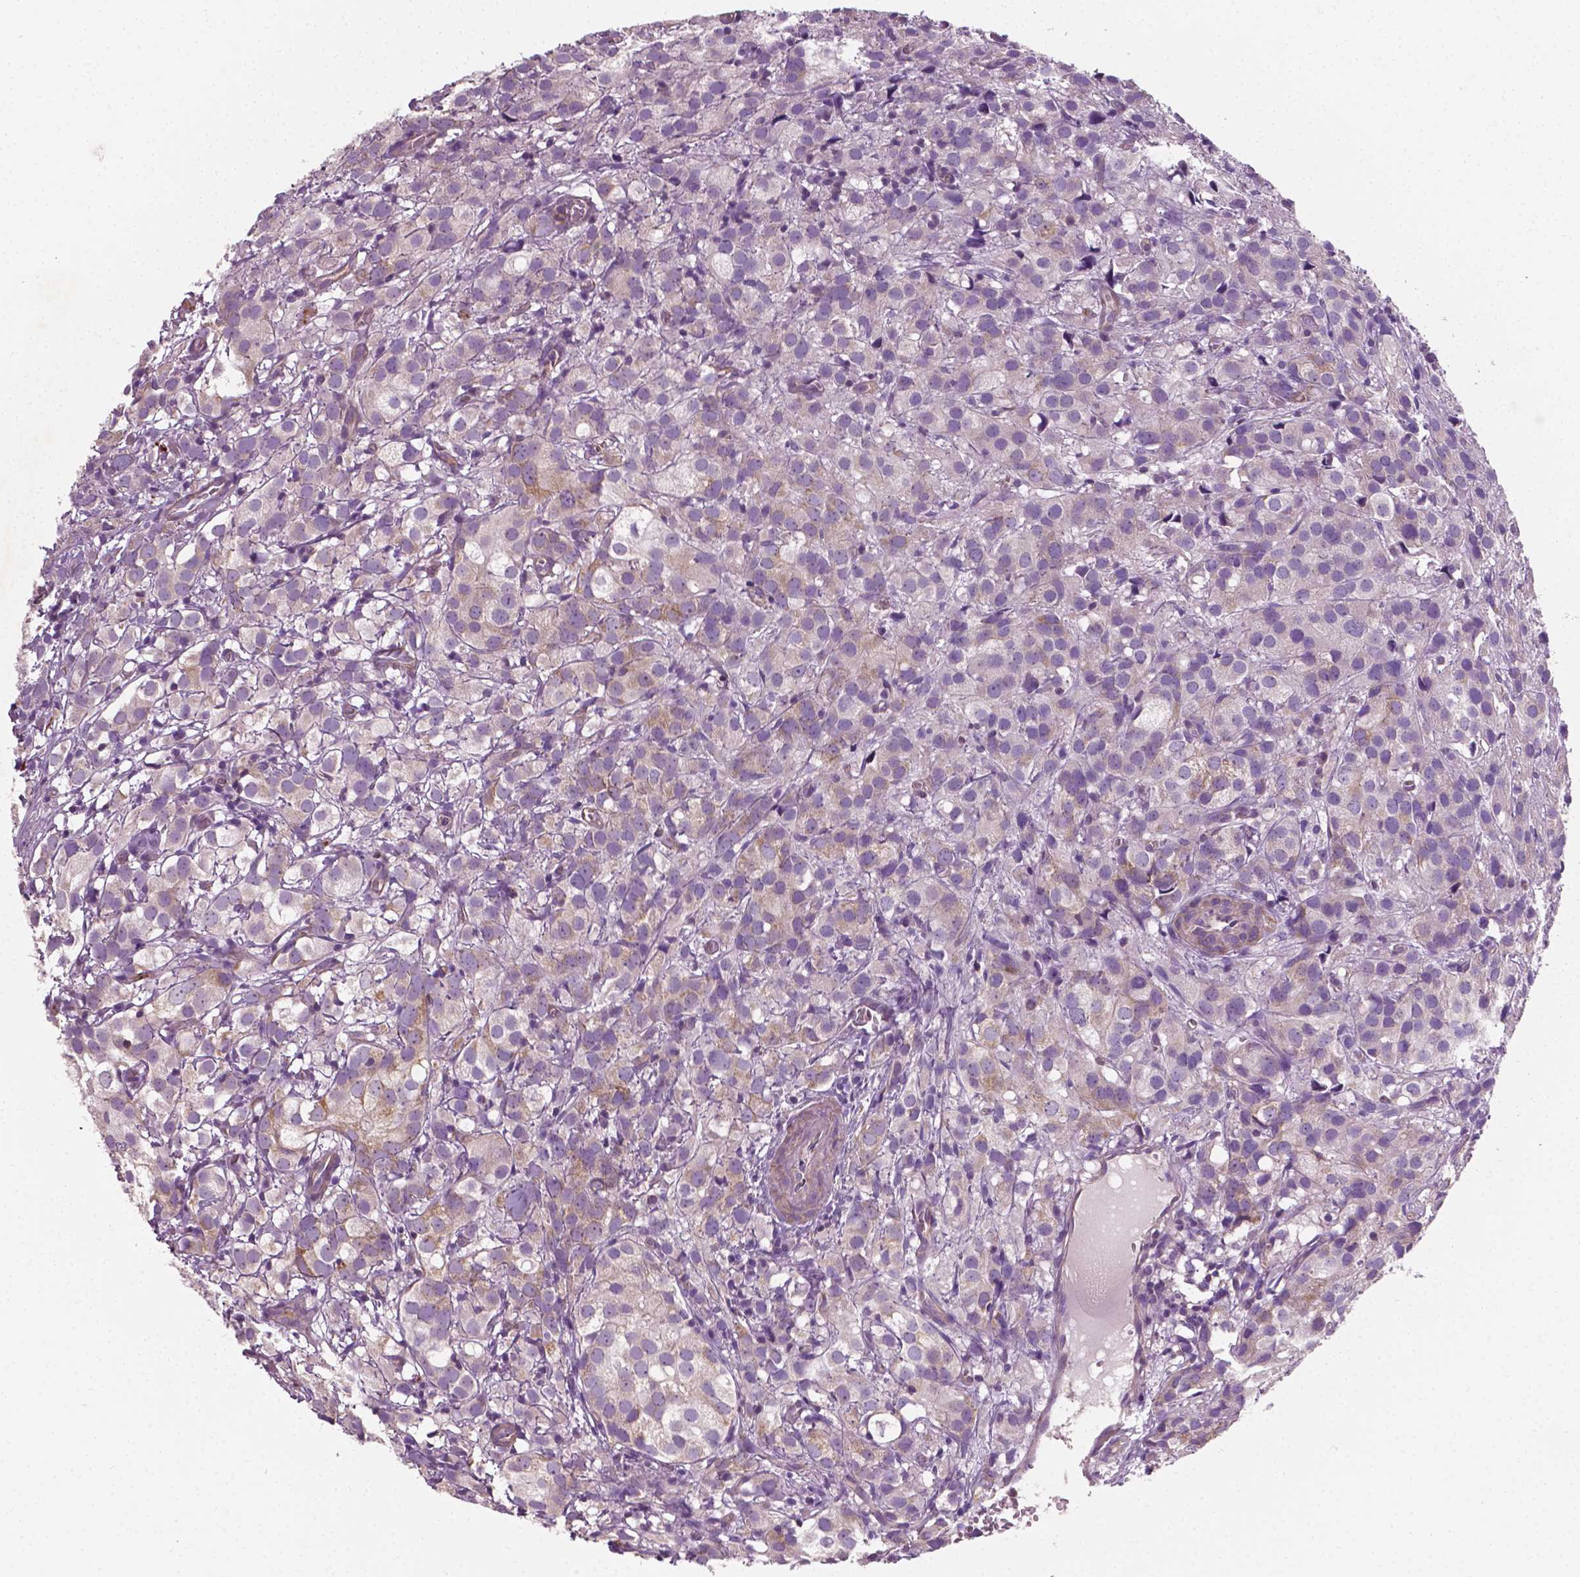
{"staining": {"intensity": "weak", "quantity": "<25%", "location": "cytoplasmic/membranous"}, "tissue": "prostate cancer", "cell_type": "Tumor cells", "image_type": "cancer", "snomed": [{"axis": "morphology", "description": "Adenocarcinoma, High grade"}, {"axis": "topography", "description": "Prostate"}], "caption": "Immunohistochemical staining of human prostate cancer displays no significant positivity in tumor cells. (Brightfield microscopy of DAB (3,3'-diaminobenzidine) immunohistochemistry at high magnification).", "gene": "PTX3", "patient": {"sex": "male", "age": 86}}